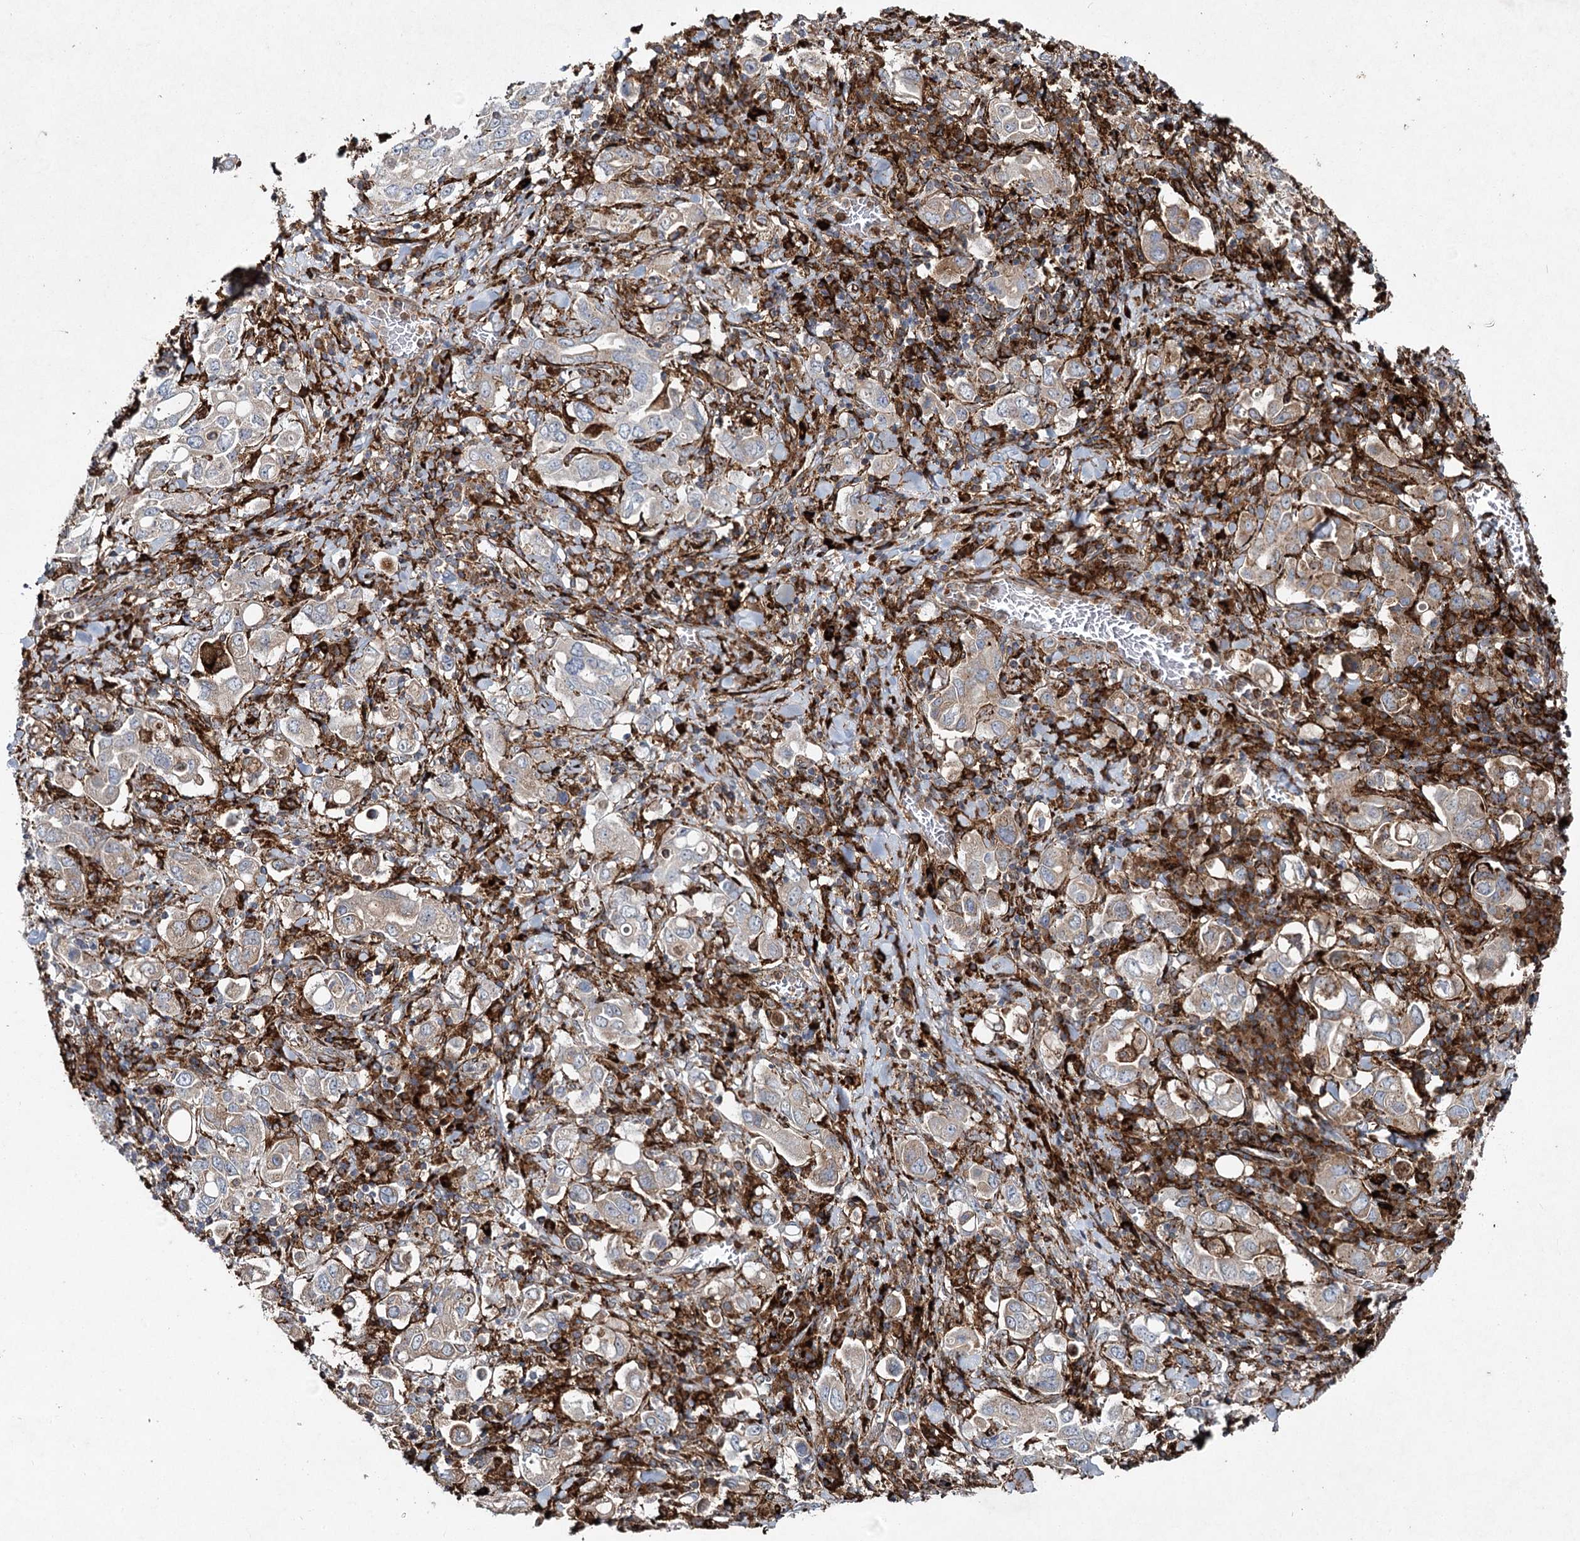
{"staining": {"intensity": "weak", "quantity": "25%-75%", "location": "cytoplasmic/membranous"}, "tissue": "stomach cancer", "cell_type": "Tumor cells", "image_type": "cancer", "snomed": [{"axis": "morphology", "description": "Adenocarcinoma, NOS"}, {"axis": "topography", "description": "Stomach, upper"}], "caption": "Immunohistochemical staining of stomach adenocarcinoma shows weak cytoplasmic/membranous protein staining in about 25%-75% of tumor cells.", "gene": "DCUN1D4", "patient": {"sex": "male", "age": 62}}